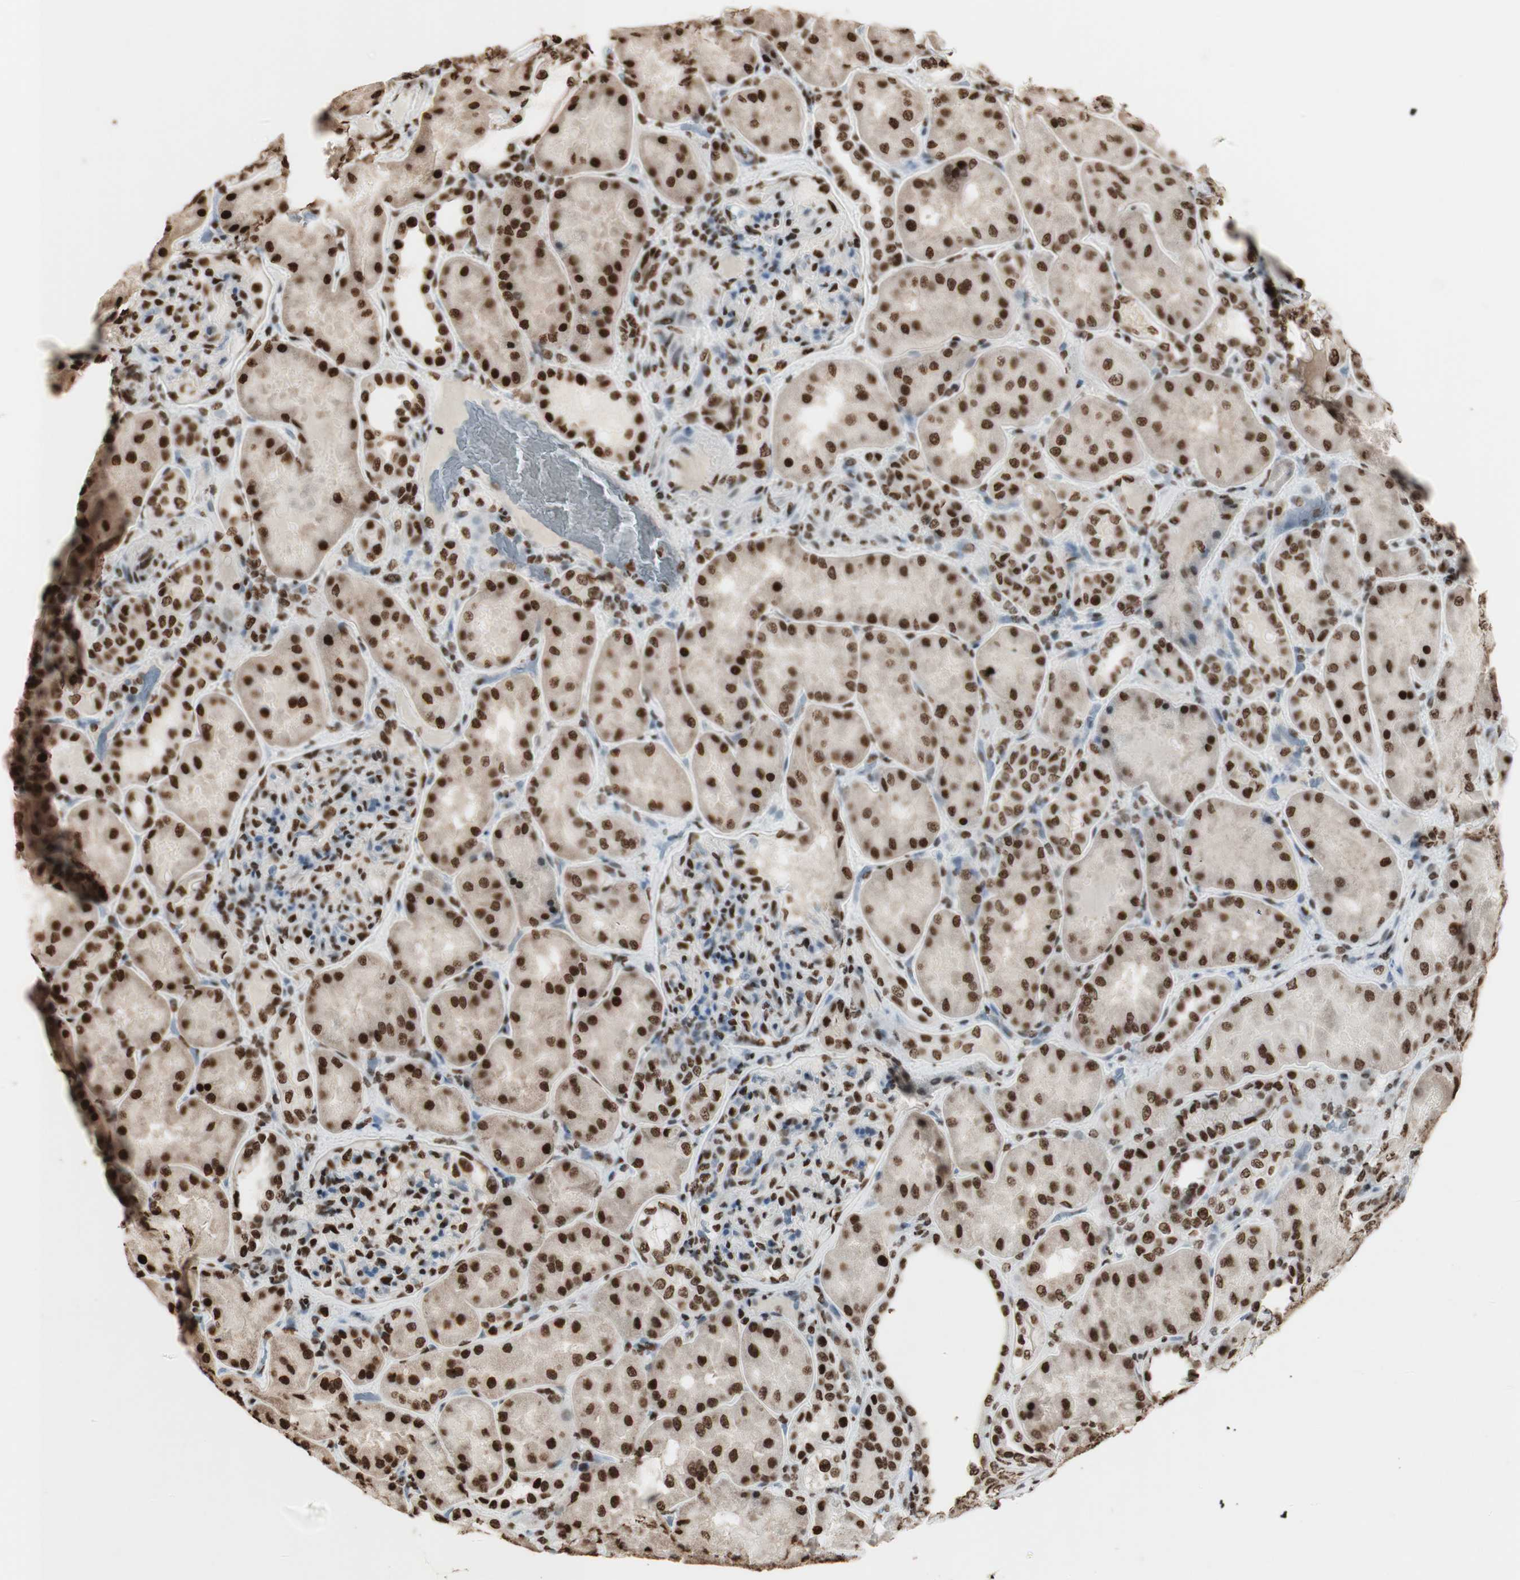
{"staining": {"intensity": "strong", "quantity": ">75%", "location": "nuclear"}, "tissue": "kidney", "cell_type": "Cells in glomeruli", "image_type": "normal", "snomed": [{"axis": "morphology", "description": "Normal tissue, NOS"}, {"axis": "topography", "description": "Kidney"}], "caption": "High-magnification brightfield microscopy of normal kidney stained with DAB (3,3'-diaminobenzidine) (brown) and counterstained with hematoxylin (blue). cells in glomeruli exhibit strong nuclear staining is appreciated in about>75% of cells. (Brightfield microscopy of DAB IHC at high magnification).", "gene": "HNRNPA2B1", "patient": {"sex": "female", "age": 56}}